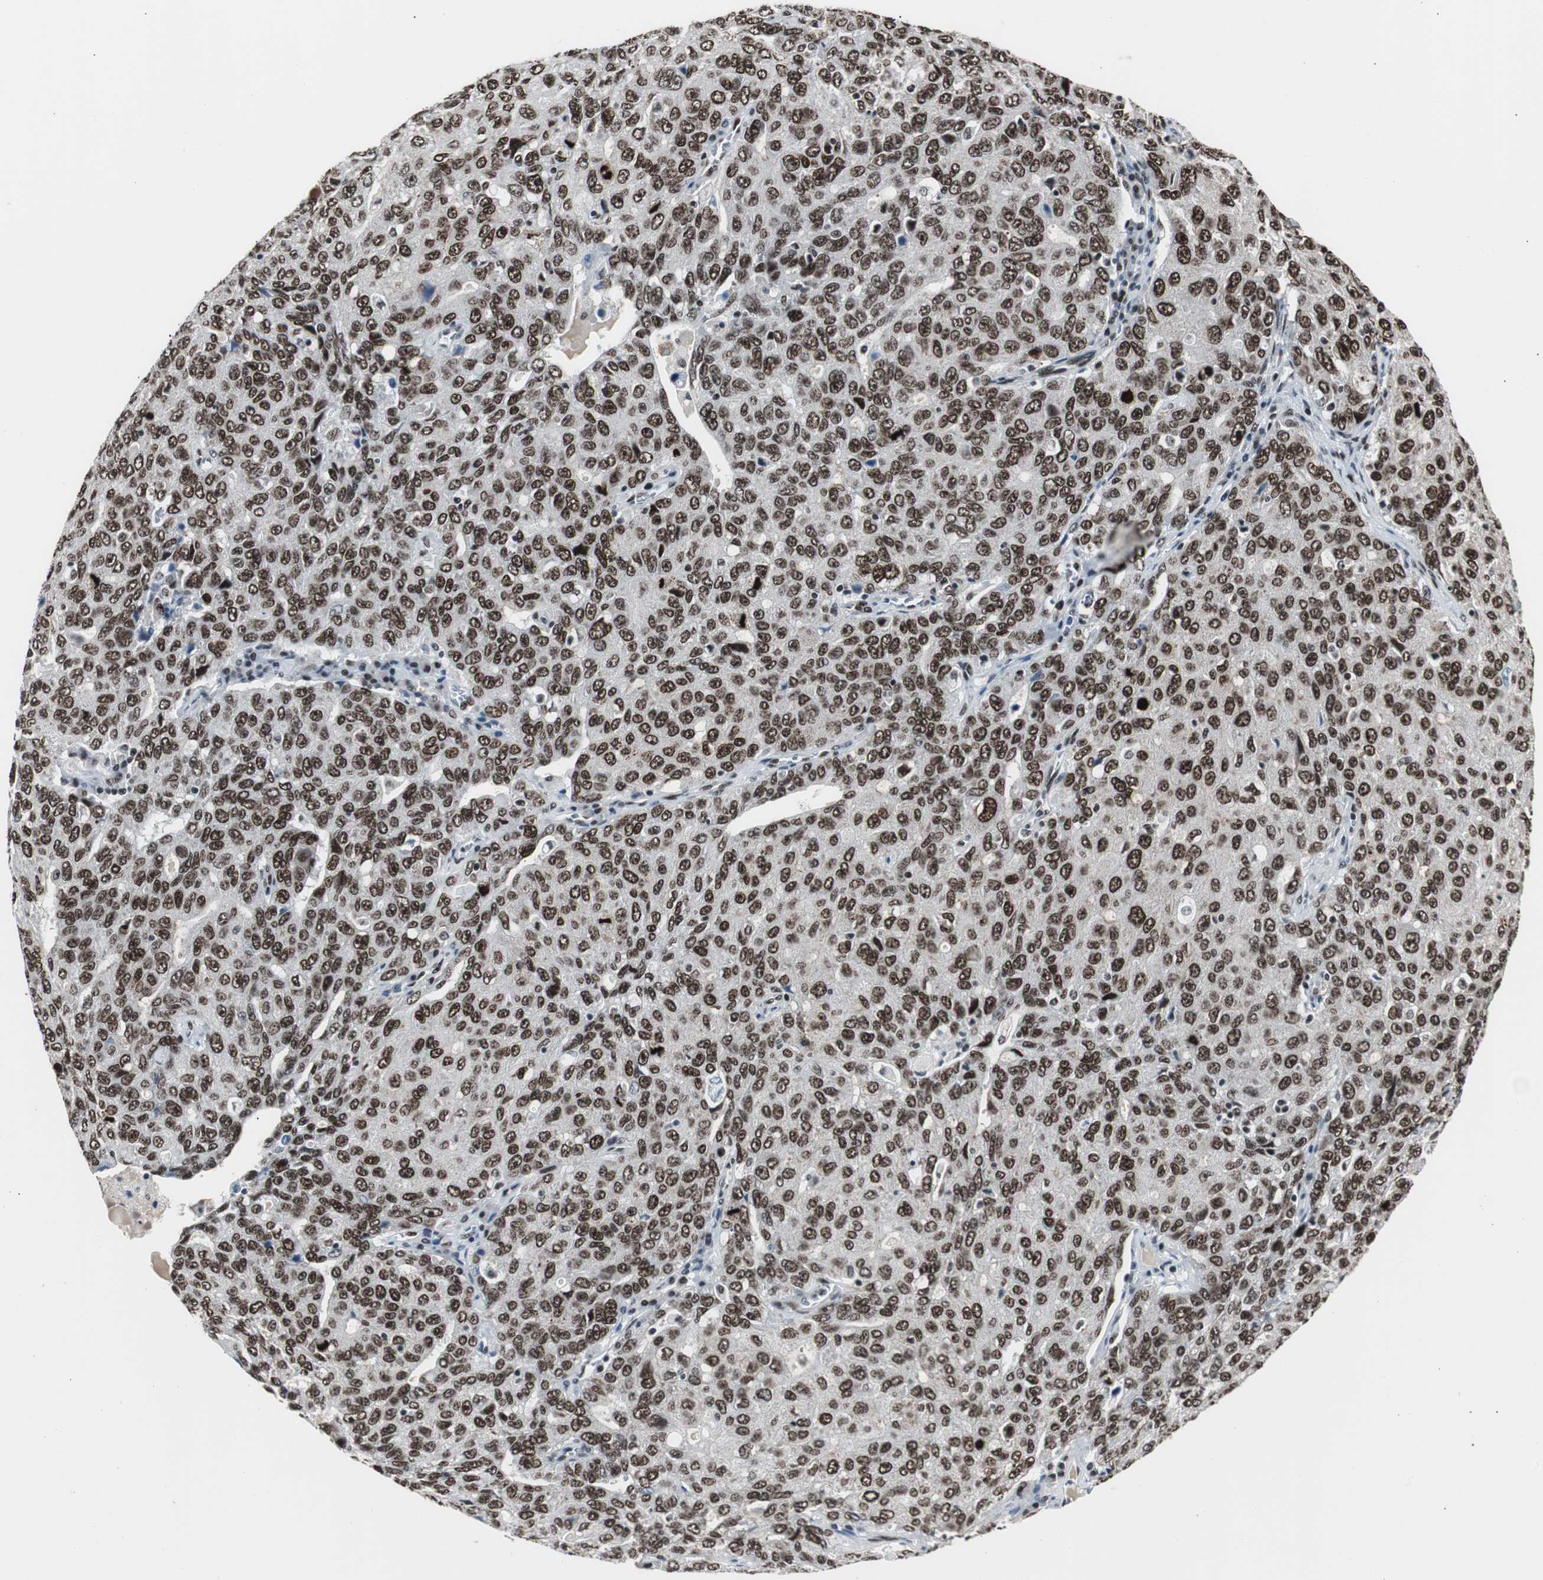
{"staining": {"intensity": "strong", "quantity": ">75%", "location": "nuclear"}, "tissue": "ovarian cancer", "cell_type": "Tumor cells", "image_type": "cancer", "snomed": [{"axis": "morphology", "description": "Carcinoma, endometroid"}, {"axis": "topography", "description": "Ovary"}], "caption": "Immunohistochemistry (IHC) micrograph of ovarian cancer (endometroid carcinoma) stained for a protein (brown), which exhibits high levels of strong nuclear staining in approximately >75% of tumor cells.", "gene": "XRCC1", "patient": {"sex": "female", "age": 62}}